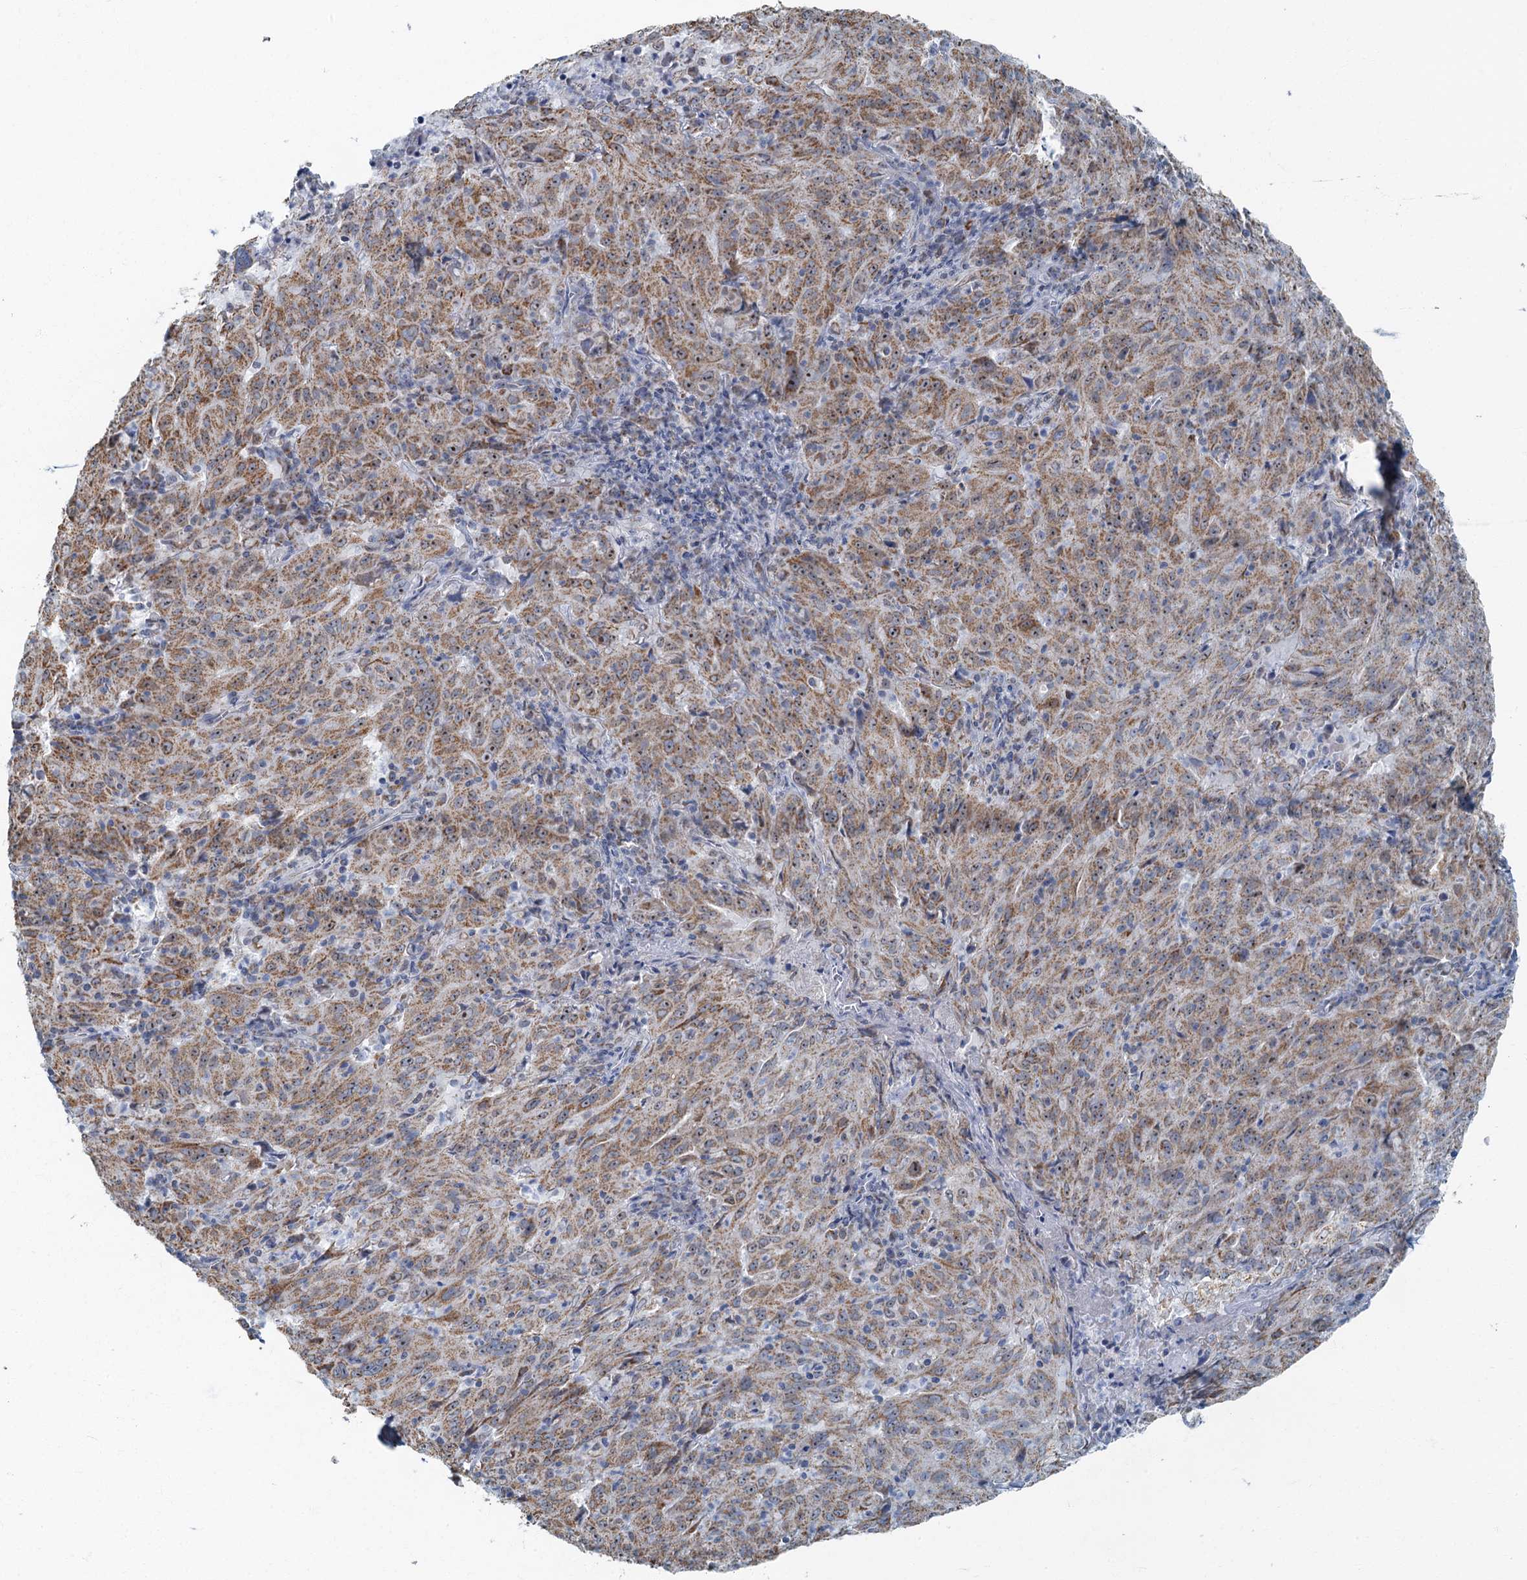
{"staining": {"intensity": "moderate", "quantity": ">75%", "location": "cytoplasmic/membranous"}, "tissue": "pancreatic cancer", "cell_type": "Tumor cells", "image_type": "cancer", "snomed": [{"axis": "morphology", "description": "Adenocarcinoma, NOS"}, {"axis": "topography", "description": "Pancreas"}], "caption": "The micrograph shows a brown stain indicating the presence of a protein in the cytoplasmic/membranous of tumor cells in pancreatic cancer.", "gene": "RAD9B", "patient": {"sex": "male", "age": 63}}